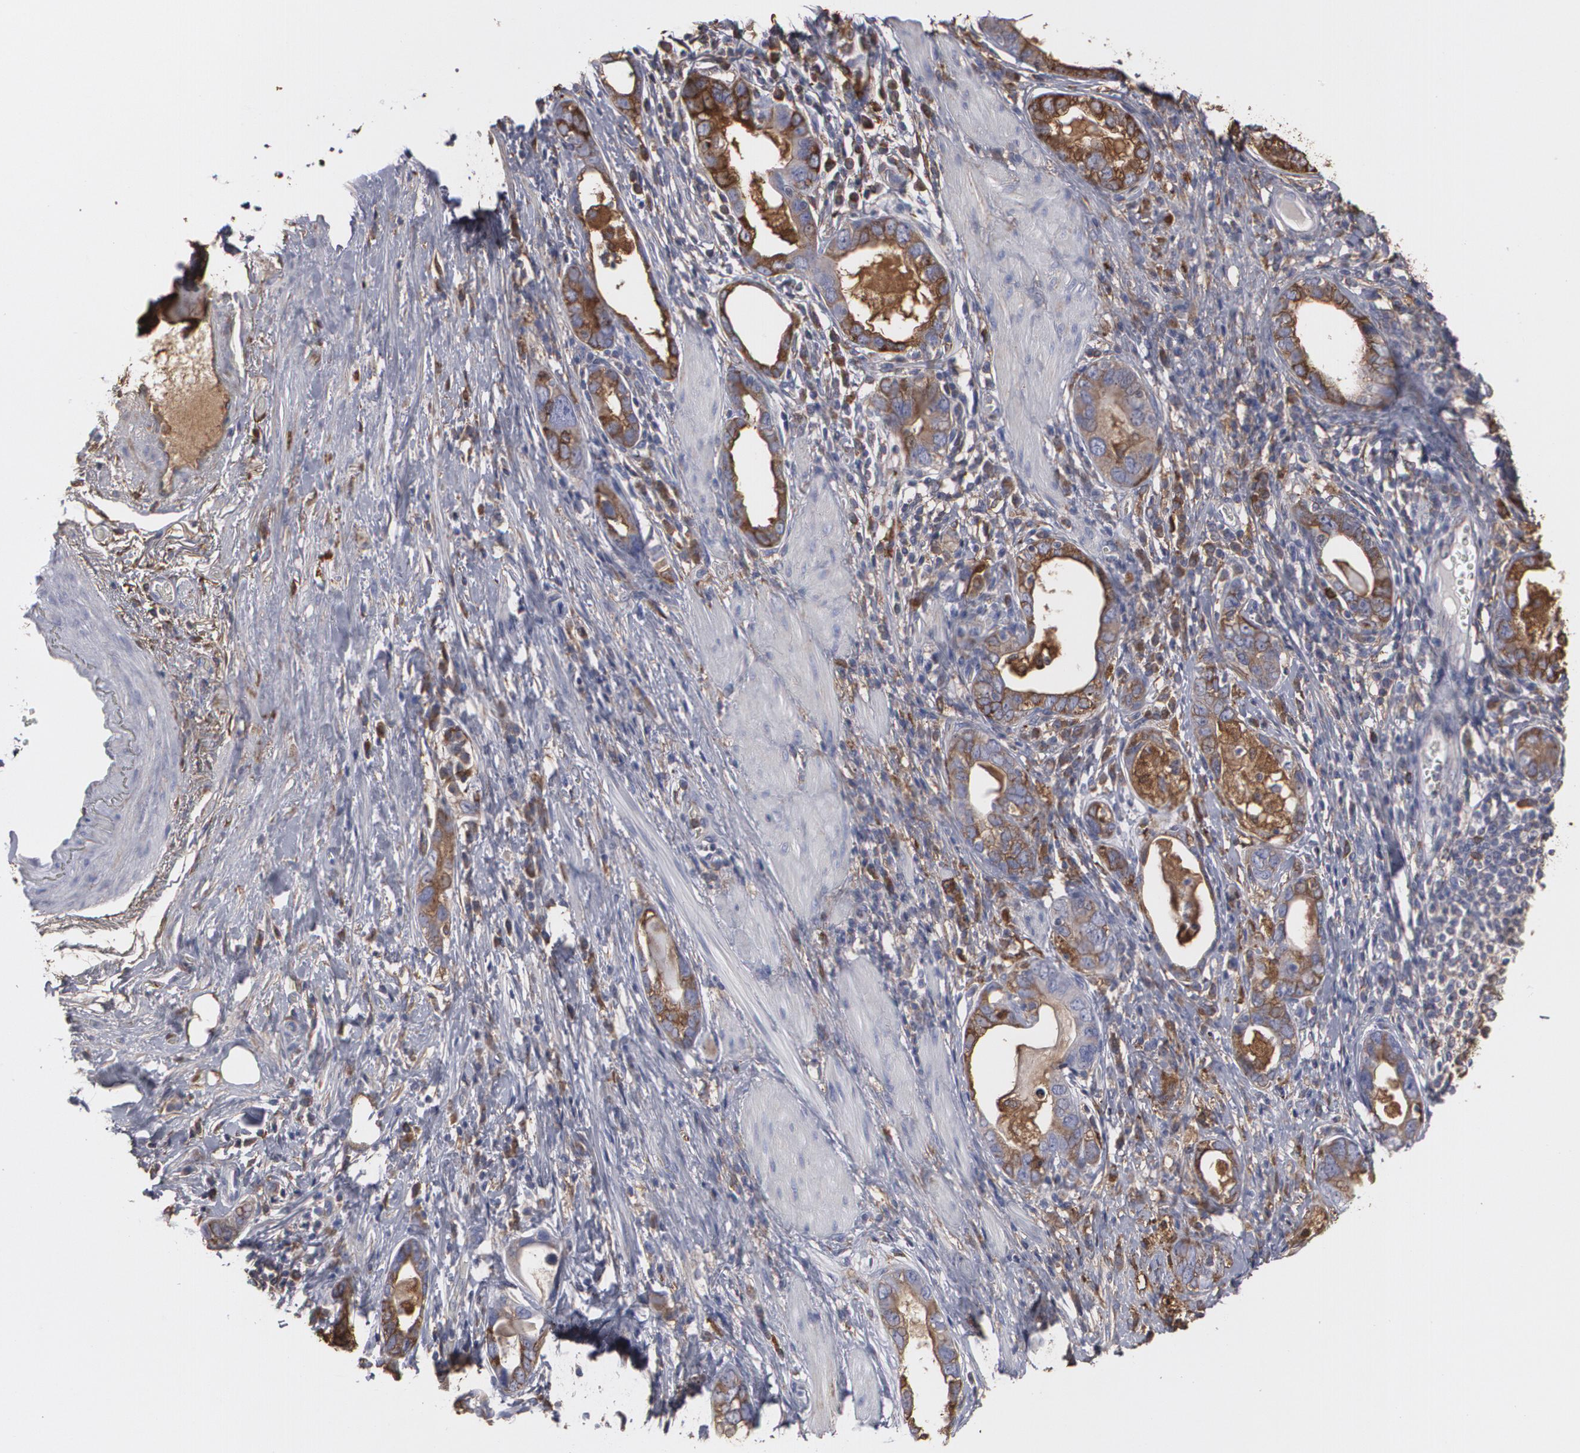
{"staining": {"intensity": "moderate", "quantity": ">75%", "location": "cytoplasmic/membranous"}, "tissue": "stomach cancer", "cell_type": "Tumor cells", "image_type": "cancer", "snomed": [{"axis": "morphology", "description": "Adenocarcinoma, NOS"}, {"axis": "topography", "description": "Stomach, lower"}], "caption": "Human stomach cancer stained for a protein (brown) reveals moderate cytoplasmic/membranous positive staining in approximately >75% of tumor cells.", "gene": "ODC1", "patient": {"sex": "female", "age": 93}}